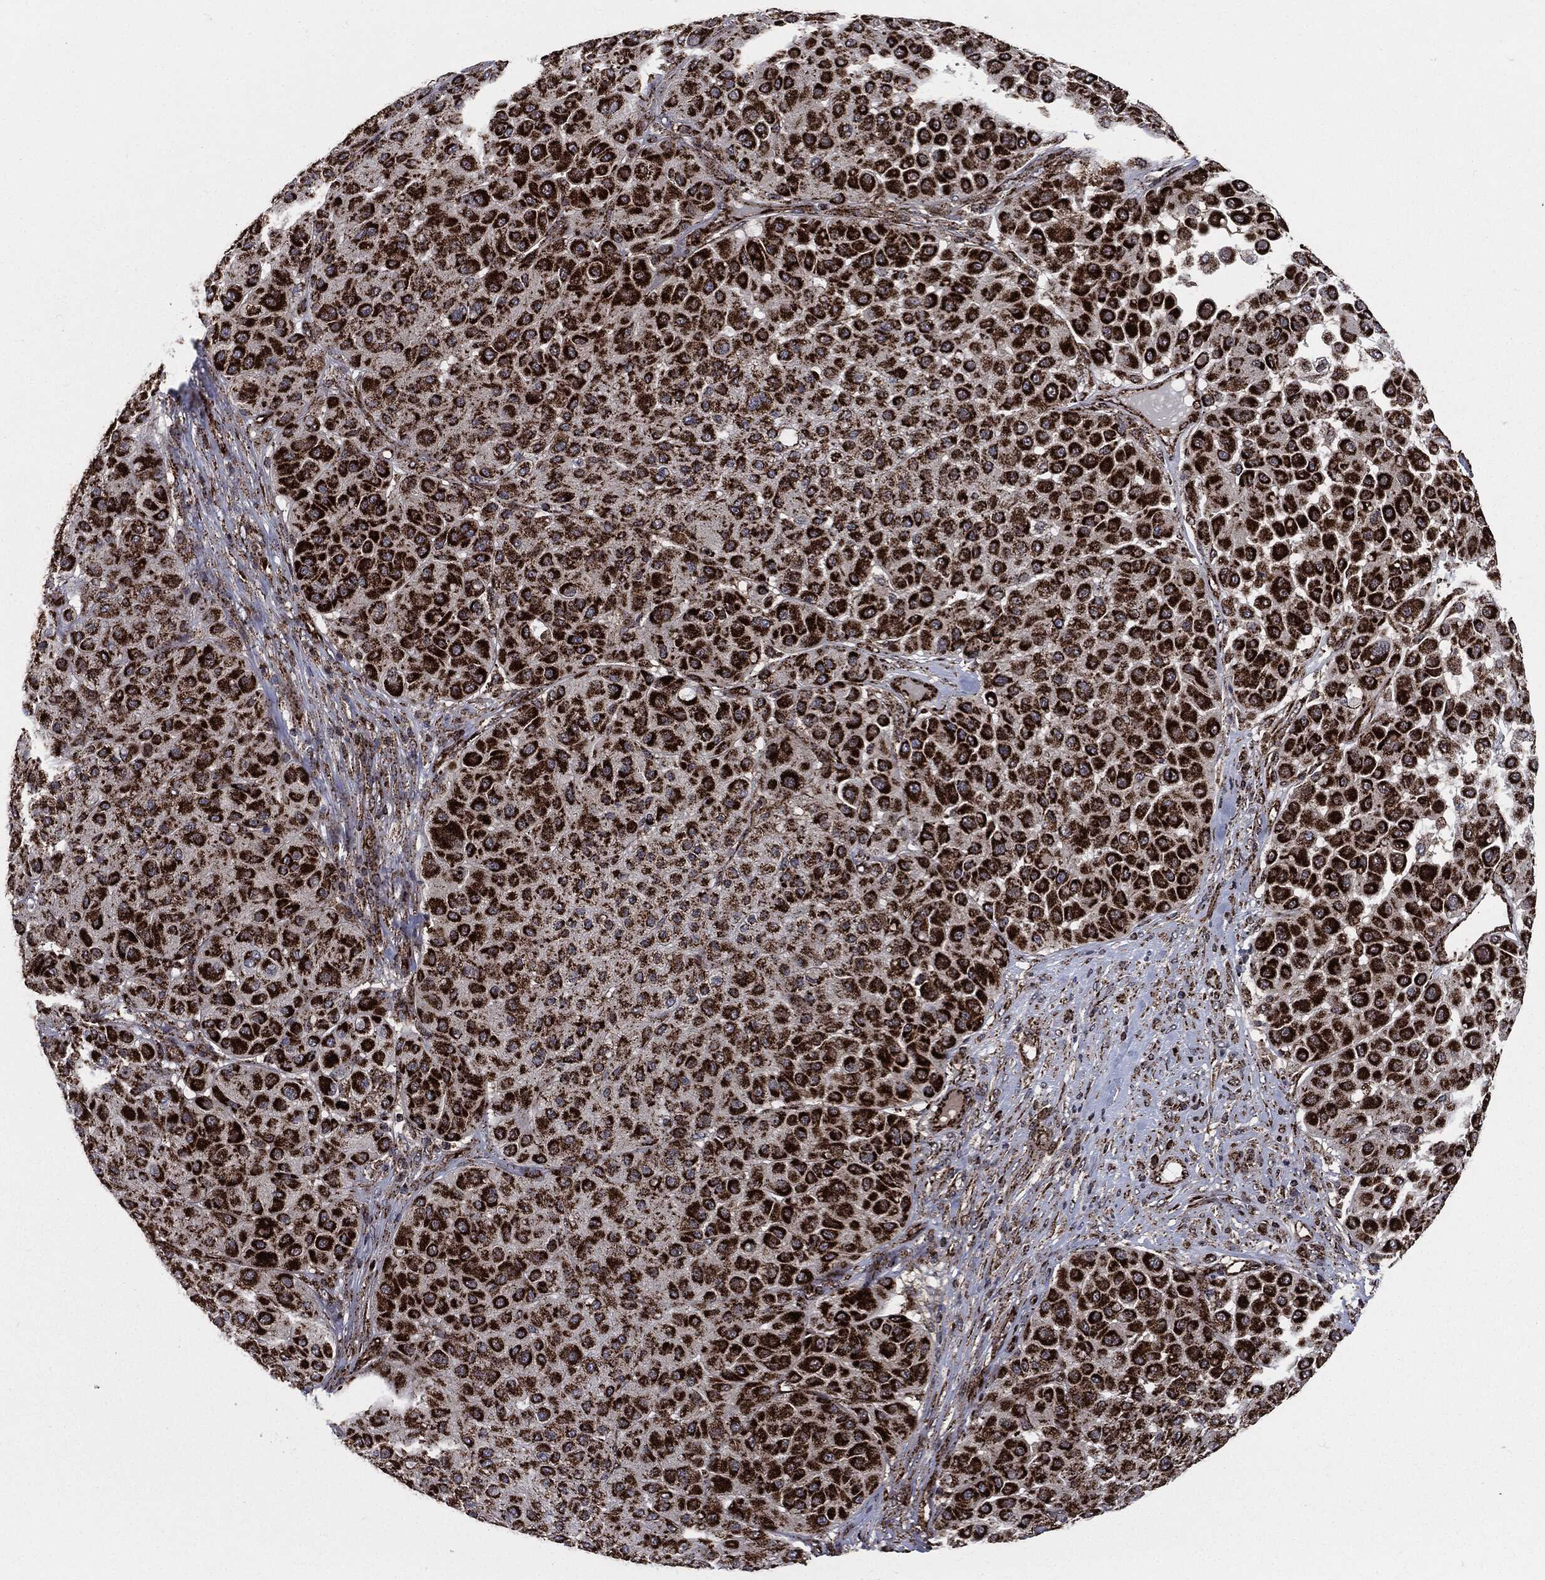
{"staining": {"intensity": "strong", "quantity": ">75%", "location": "cytoplasmic/membranous"}, "tissue": "melanoma", "cell_type": "Tumor cells", "image_type": "cancer", "snomed": [{"axis": "morphology", "description": "Malignant melanoma, Metastatic site"}, {"axis": "topography", "description": "Smooth muscle"}], "caption": "Protein staining demonstrates strong cytoplasmic/membranous positivity in approximately >75% of tumor cells in melanoma.", "gene": "FH", "patient": {"sex": "male", "age": 41}}